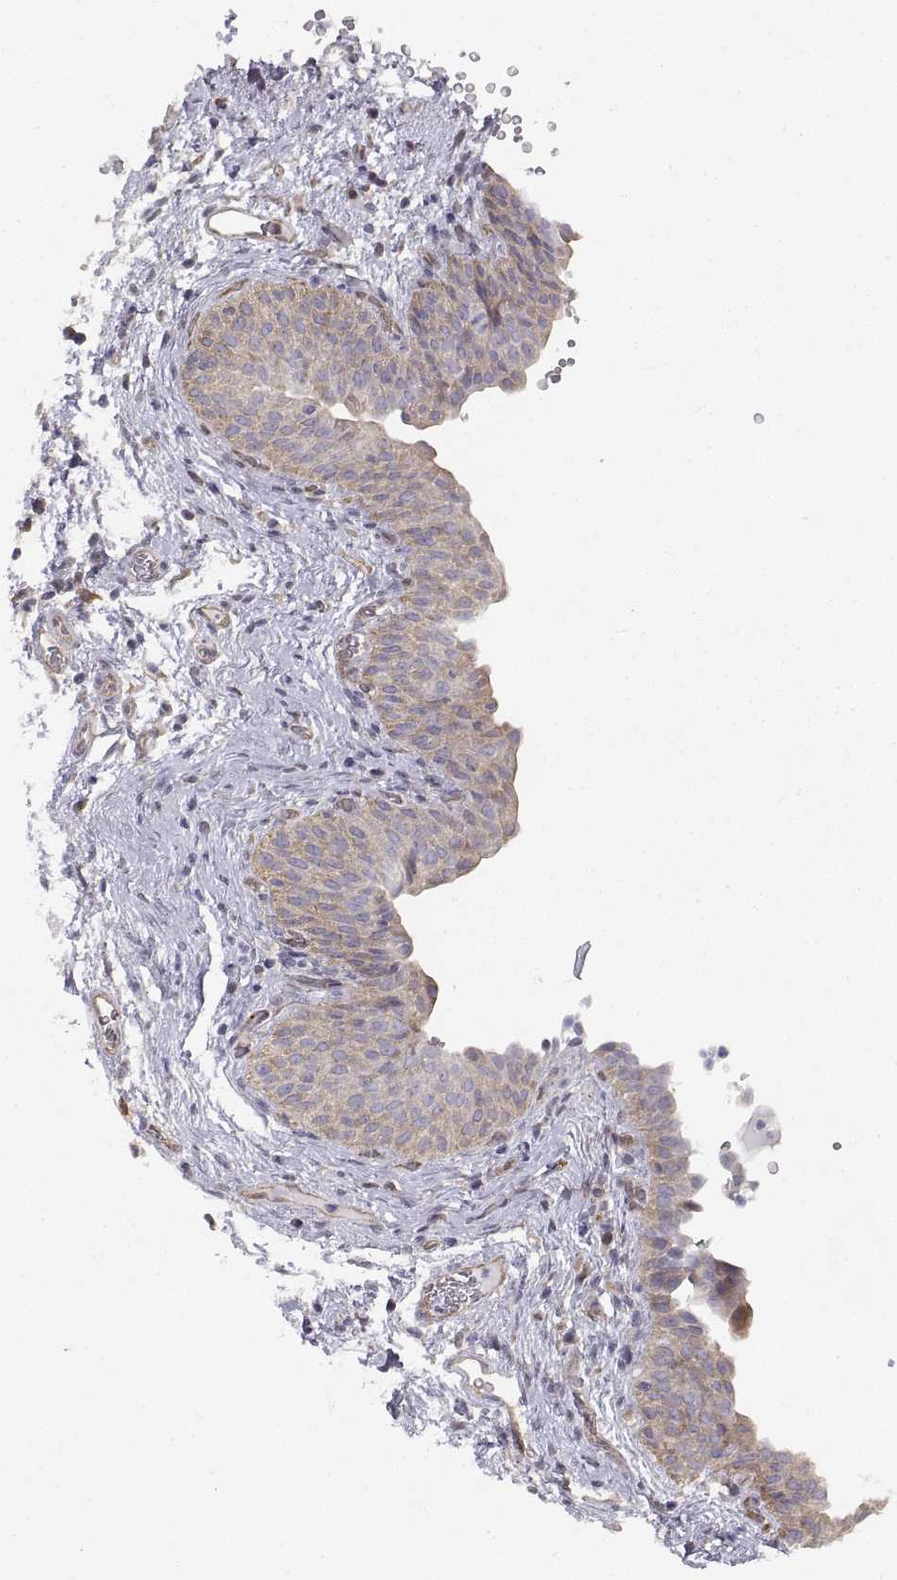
{"staining": {"intensity": "weak", "quantity": ">75%", "location": "cytoplasmic/membranous"}, "tissue": "urinary bladder", "cell_type": "Urothelial cells", "image_type": "normal", "snomed": [{"axis": "morphology", "description": "Normal tissue, NOS"}, {"axis": "topography", "description": "Urinary bladder"}], "caption": "About >75% of urothelial cells in normal human urinary bladder reveal weak cytoplasmic/membranous protein expression as visualized by brown immunohistochemical staining.", "gene": "HSP90AB1", "patient": {"sex": "male", "age": 66}}